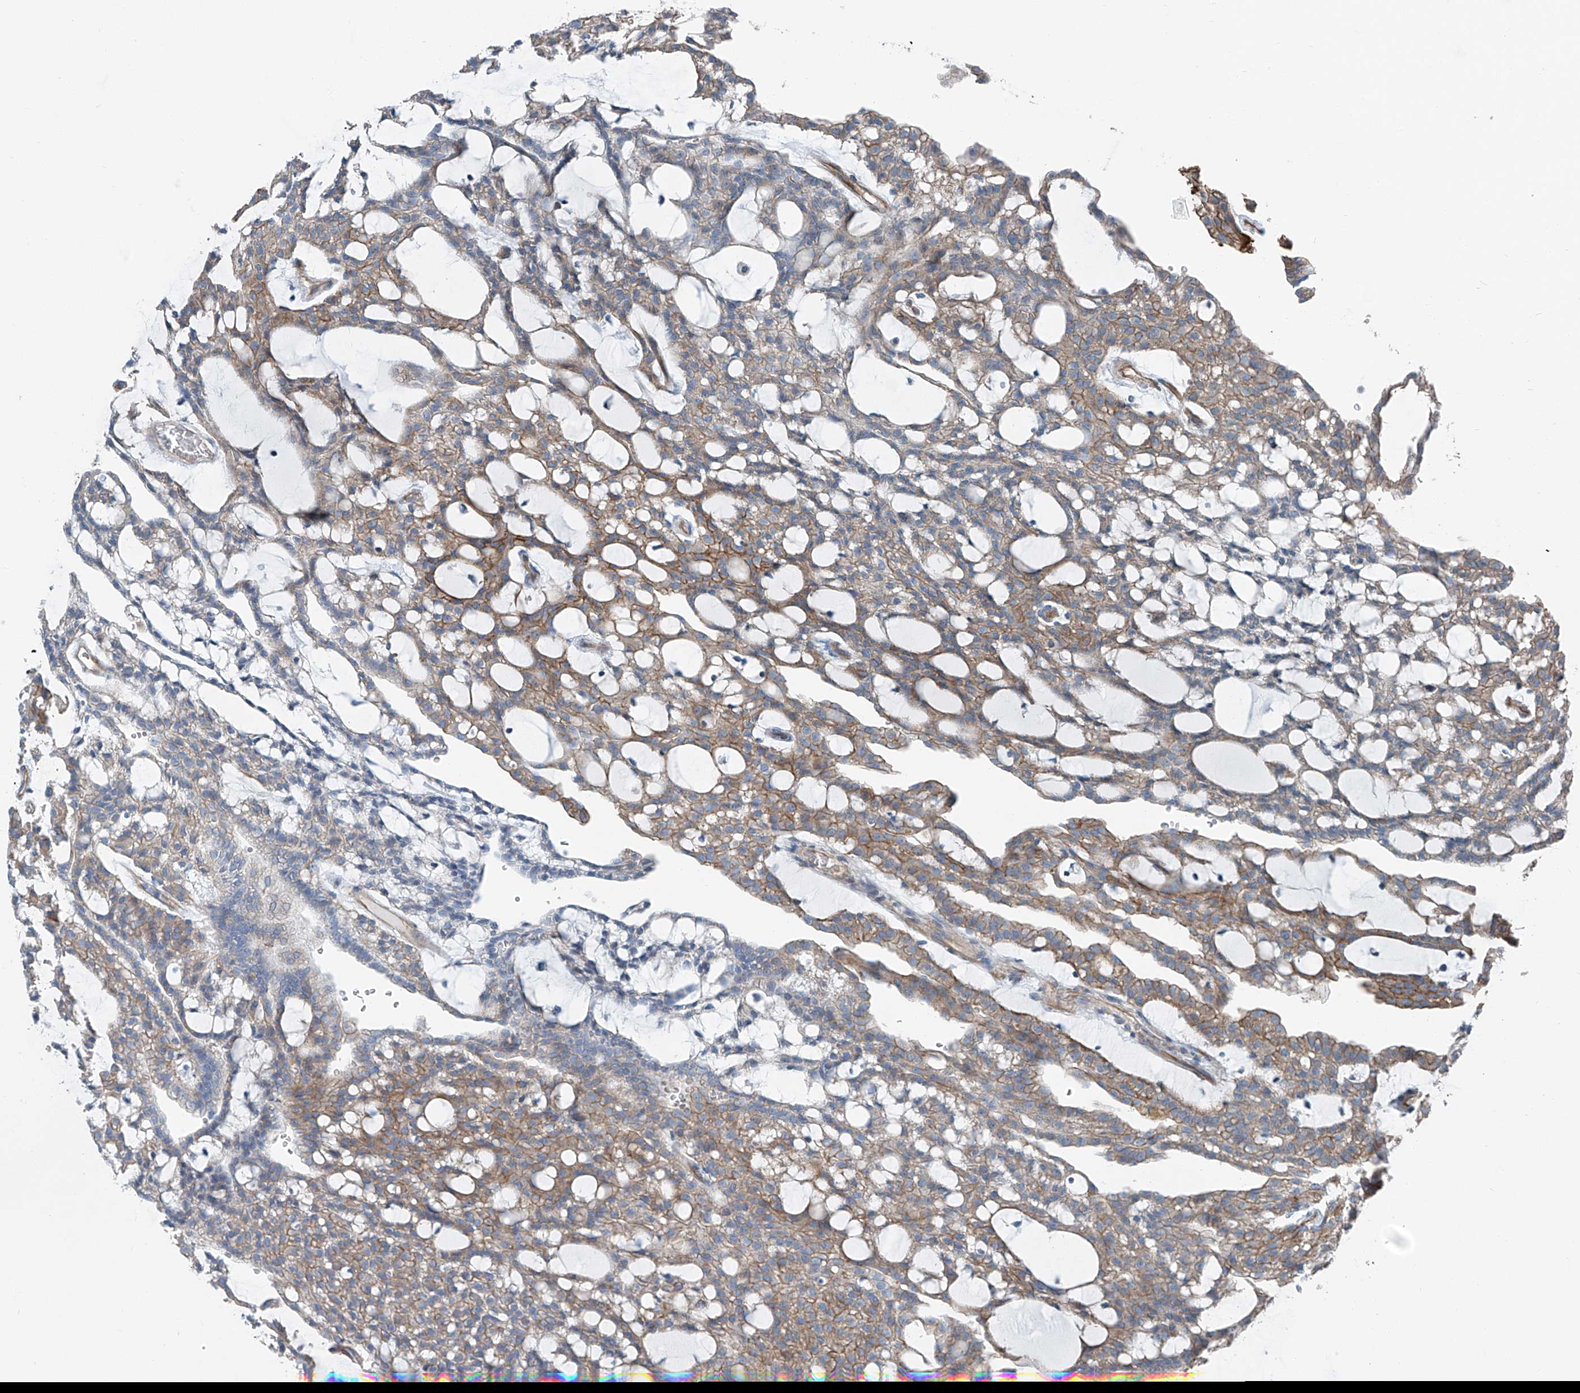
{"staining": {"intensity": "moderate", "quantity": ">75%", "location": "cytoplasmic/membranous"}, "tissue": "renal cancer", "cell_type": "Tumor cells", "image_type": "cancer", "snomed": [{"axis": "morphology", "description": "Adenocarcinoma, NOS"}, {"axis": "topography", "description": "Kidney"}], "caption": "Immunohistochemistry (IHC) staining of renal adenocarcinoma, which displays medium levels of moderate cytoplasmic/membranous positivity in about >75% of tumor cells indicating moderate cytoplasmic/membranous protein staining. The staining was performed using DAB (3,3'-diaminobenzidine) (brown) for protein detection and nuclei were counterstained in hematoxylin (blue).", "gene": "THEMIS2", "patient": {"sex": "male", "age": 63}}